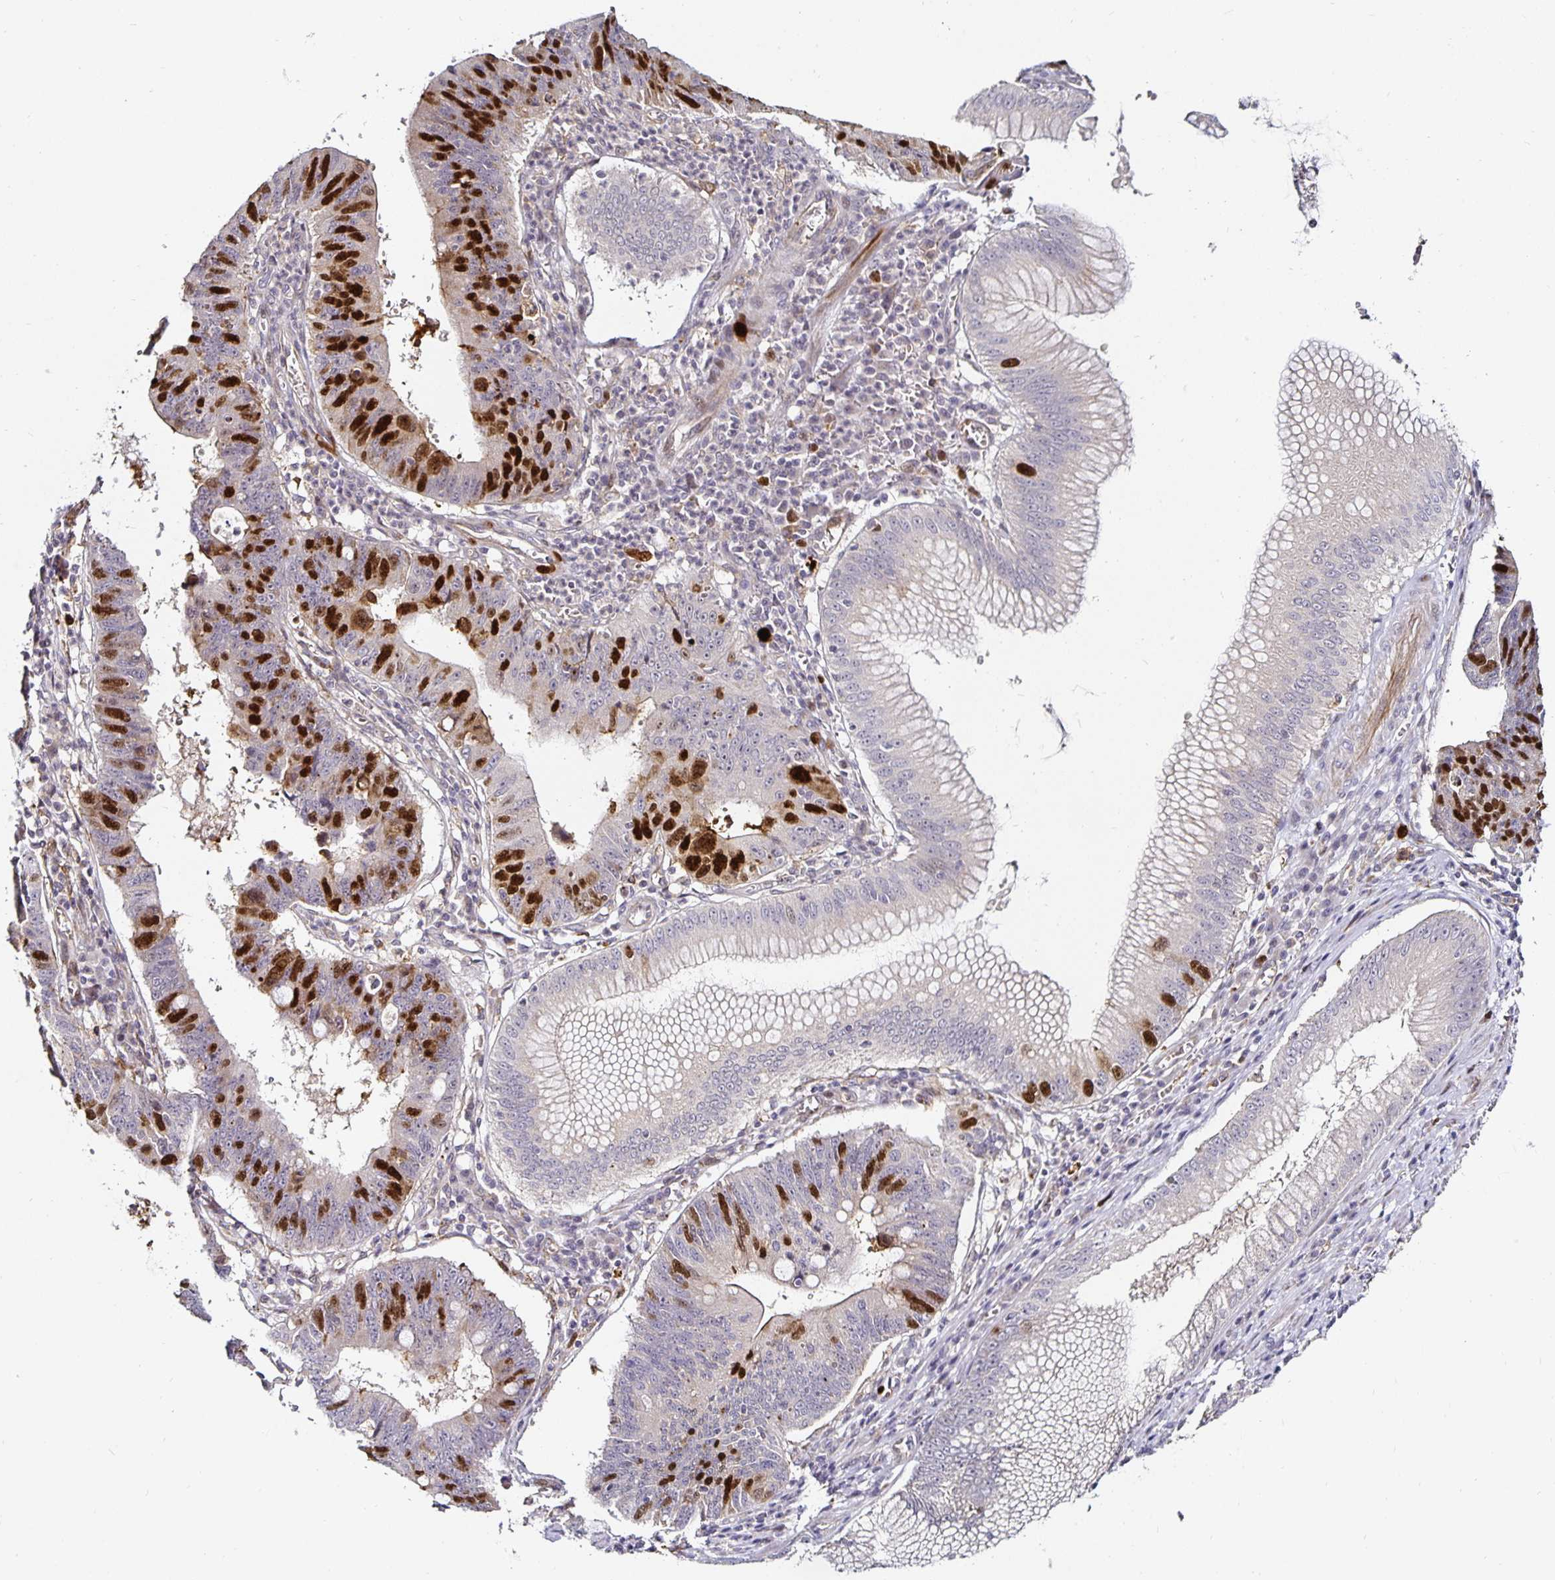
{"staining": {"intensity": "strong", "quantity": "25%-75%", "location": "nuclear"}, "tissue": "stomach cancer", "cell_type": "Tumor cells", "image_type": "cancer", "snomed": [{"axis": "morphology", "description": "Adenocarcinoma, NOS"}, {"axis": "topography", "description": "Stomach"}], "caption": "IHC of stomach cancer (adenocarcinoma) exhibits high levels of strong nuclear positivity in about 25%-75% of tumor cells. The protein of interest is stained brown, and the nuclei are stained in blue (DAB IHC with brightfield microscopy, high magnification).", "gene": "ANLN", "patient": {"sex": "male", "age": 59}}